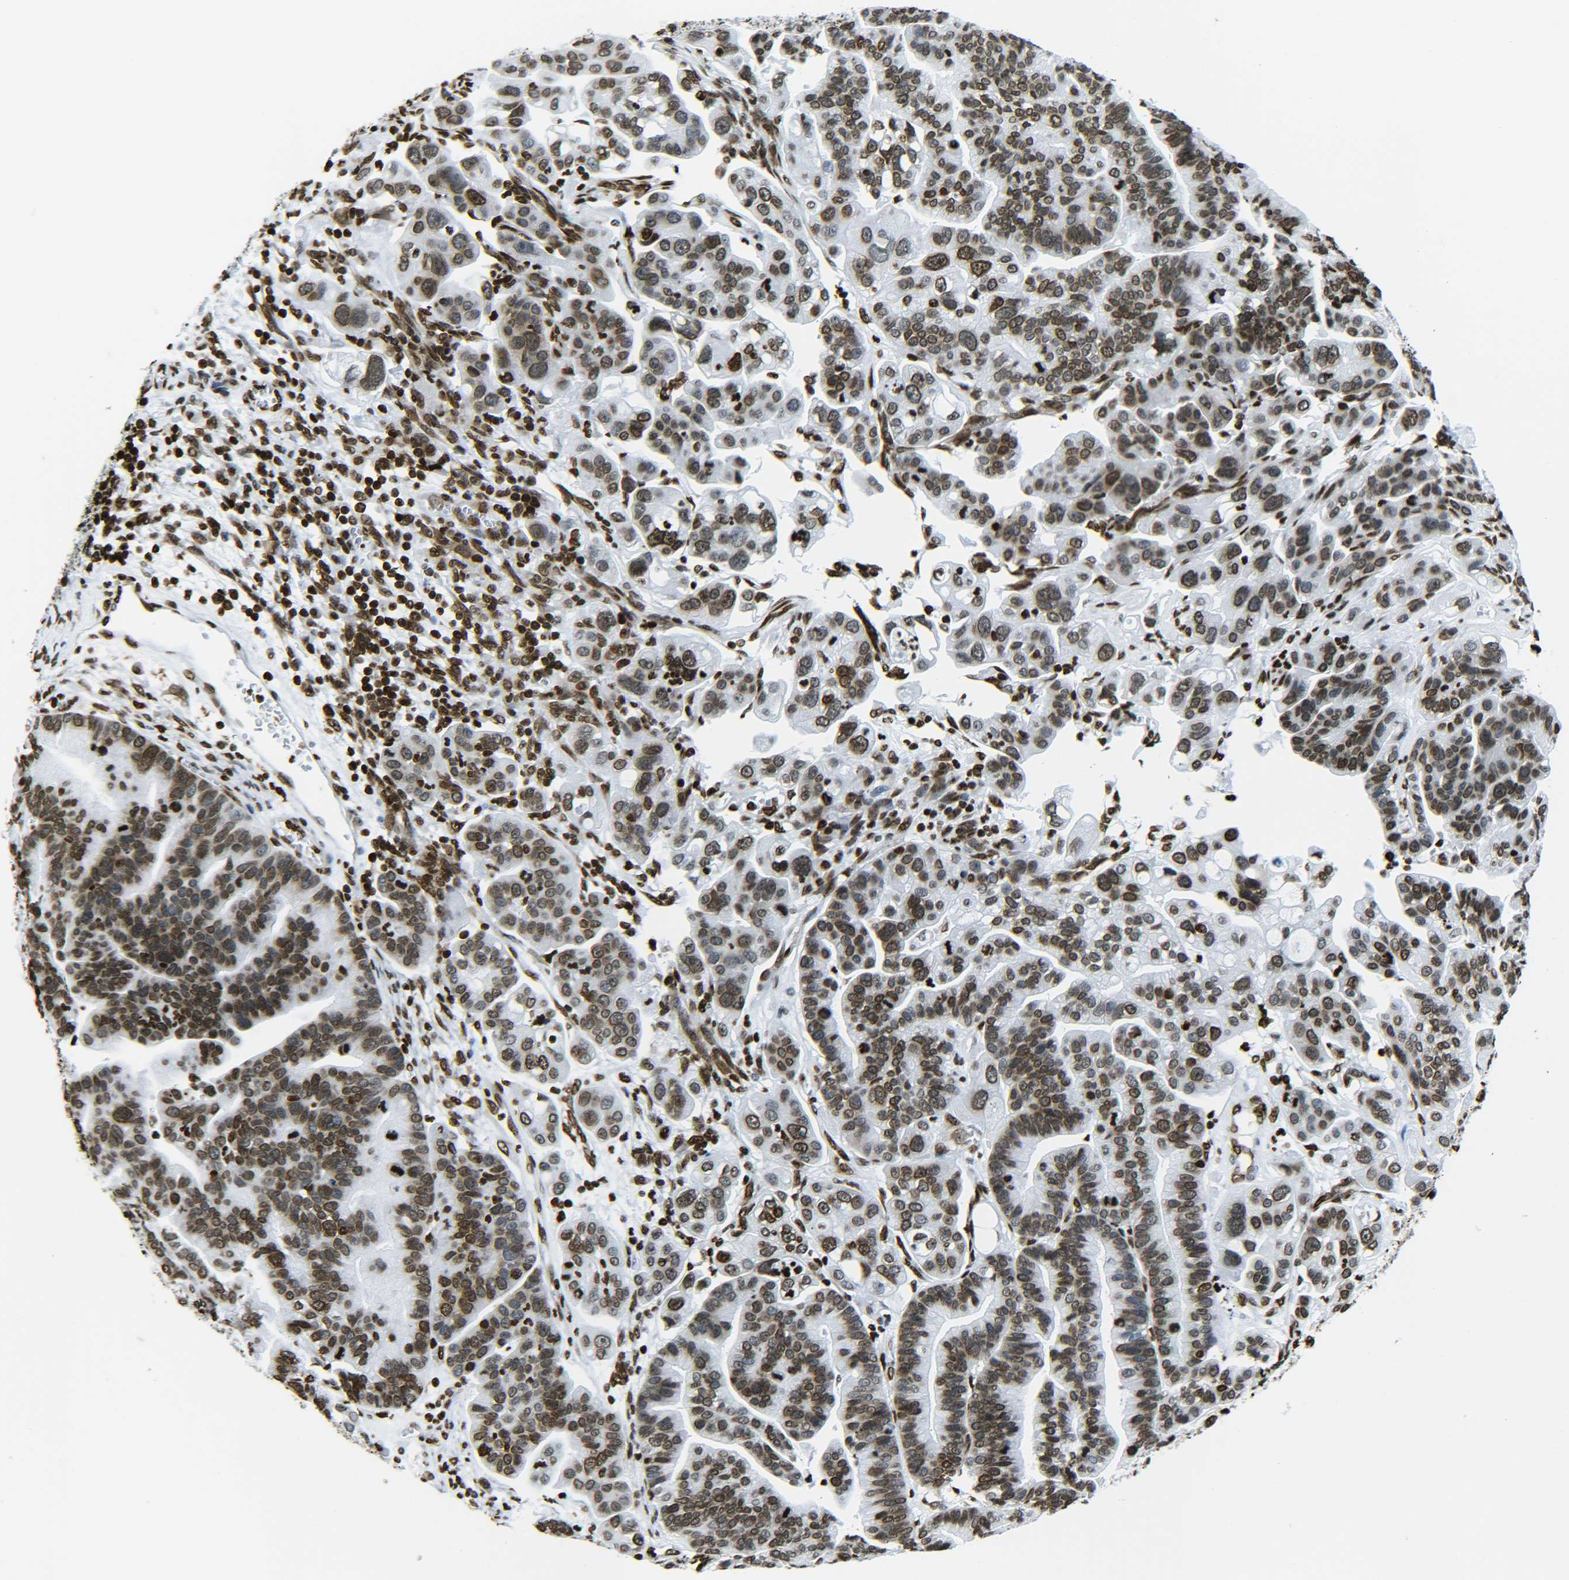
{"staining": {"intensity": "moderate", "quantity": ">75%", "location": "nuclear"}, "tissue": "ovarian cancer", "cell_type": "Tumor cells", "image_type": "cancer", "snomed": [{"axis": "morphology", "description": "Cystadenocarcinoma, serous, NOS"}, {"axis": "topography", "description": "Ovary"}], "caption": "Ovarian serous cystadenocarcinoma was stained to show a protein in brown. There is medium levels of moderate nuclear staining in about >75% of tumor cells.", "gene": "H2AX", "patient": {"sex": "female", "age": 56}}